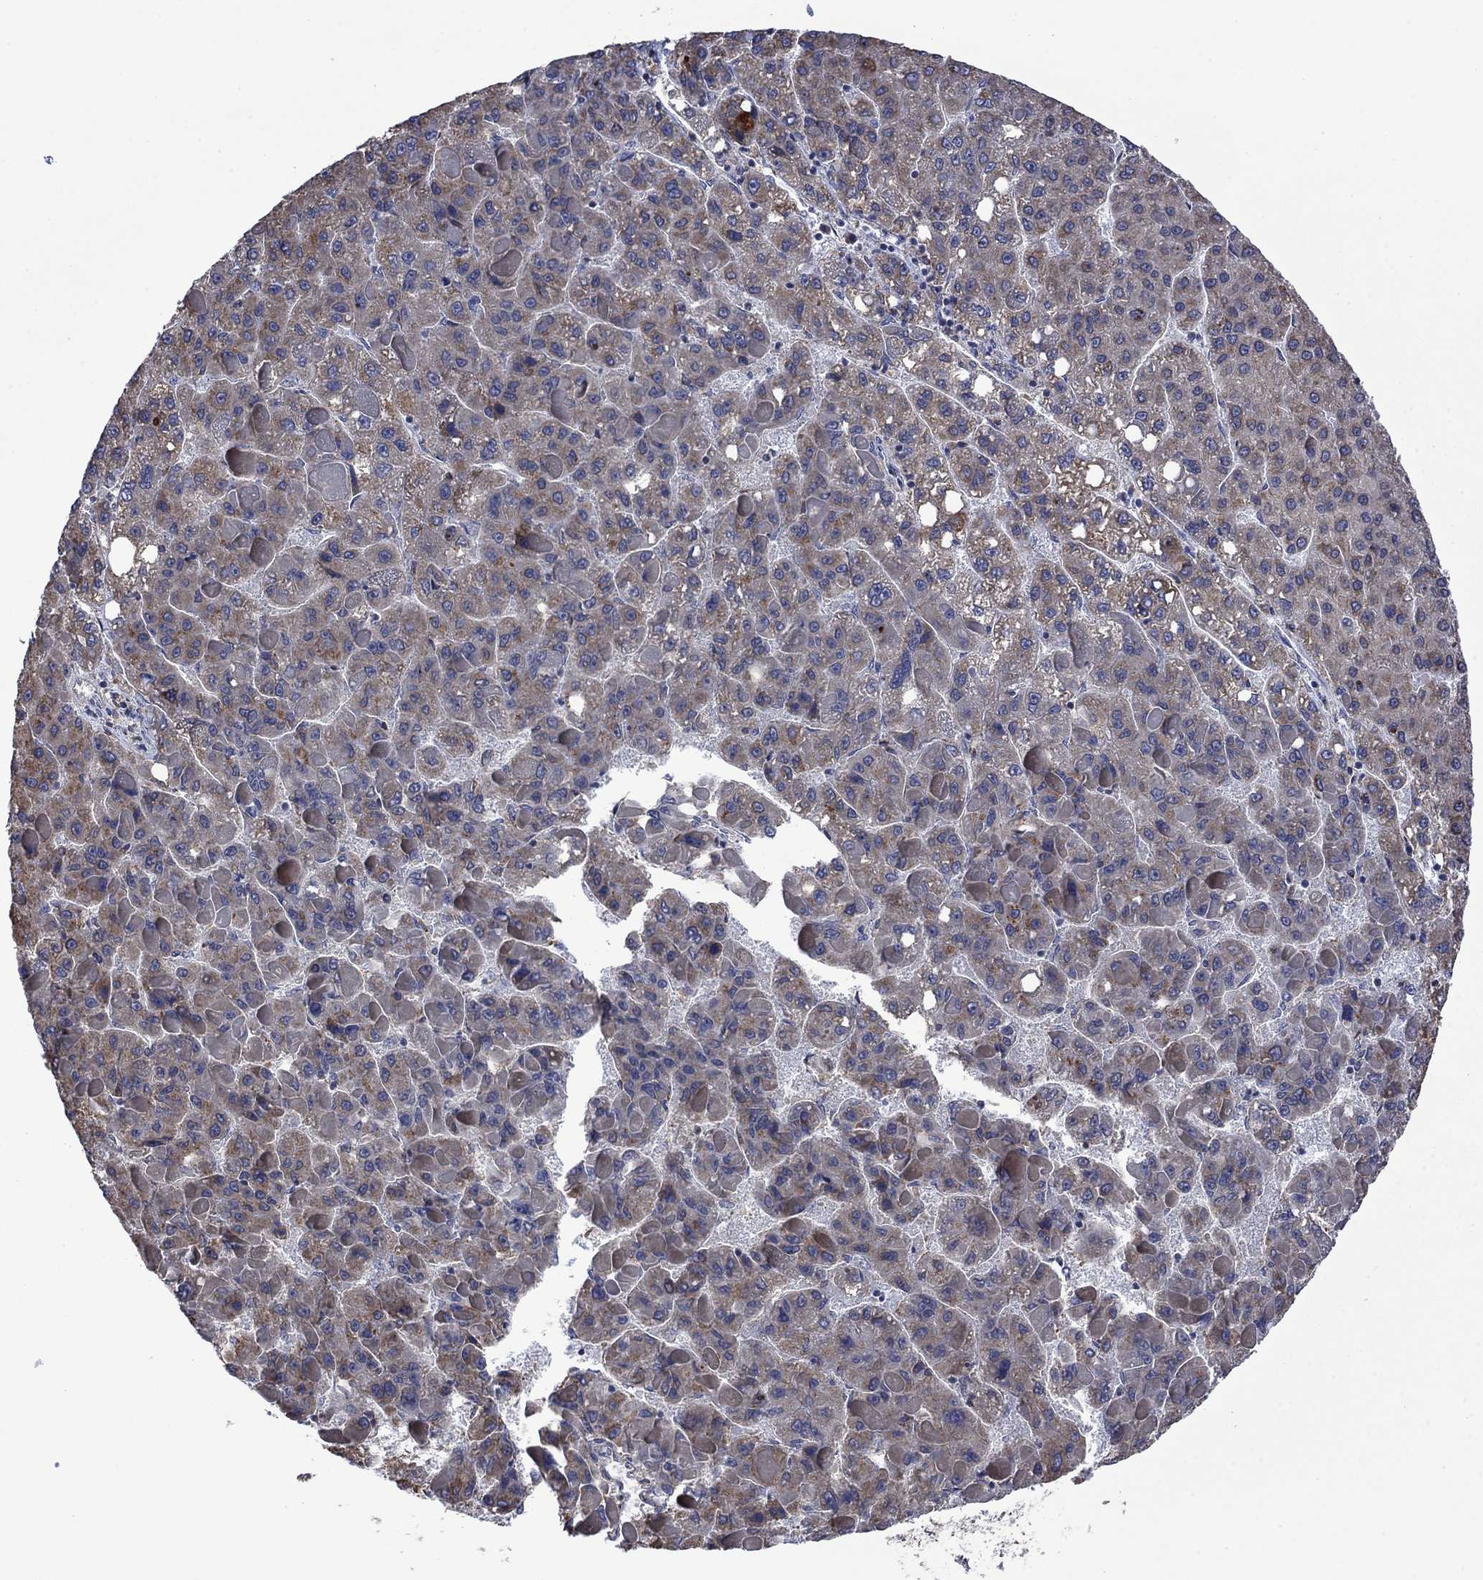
{"staining": {"intensity": "moderate", "quantity": "25%-75%", "location": "cytoplasmic/membranous"}, "tissue": "liver cancer", "cell_type": "Tumor cells", "image_type": "cancer", "snomed": [{"axis": "morphology", "description": "Carcinoma, Hepatocellular, NOS"}, {"axis": "topography", "description": "Liver"}], "caption": "Hepatocellular carcinoma (liver) stained with a protein marker exhibits moderate staining in tumor cells.", "gene": "FURIN", "patient": {"sex": "female", "age": 82}}